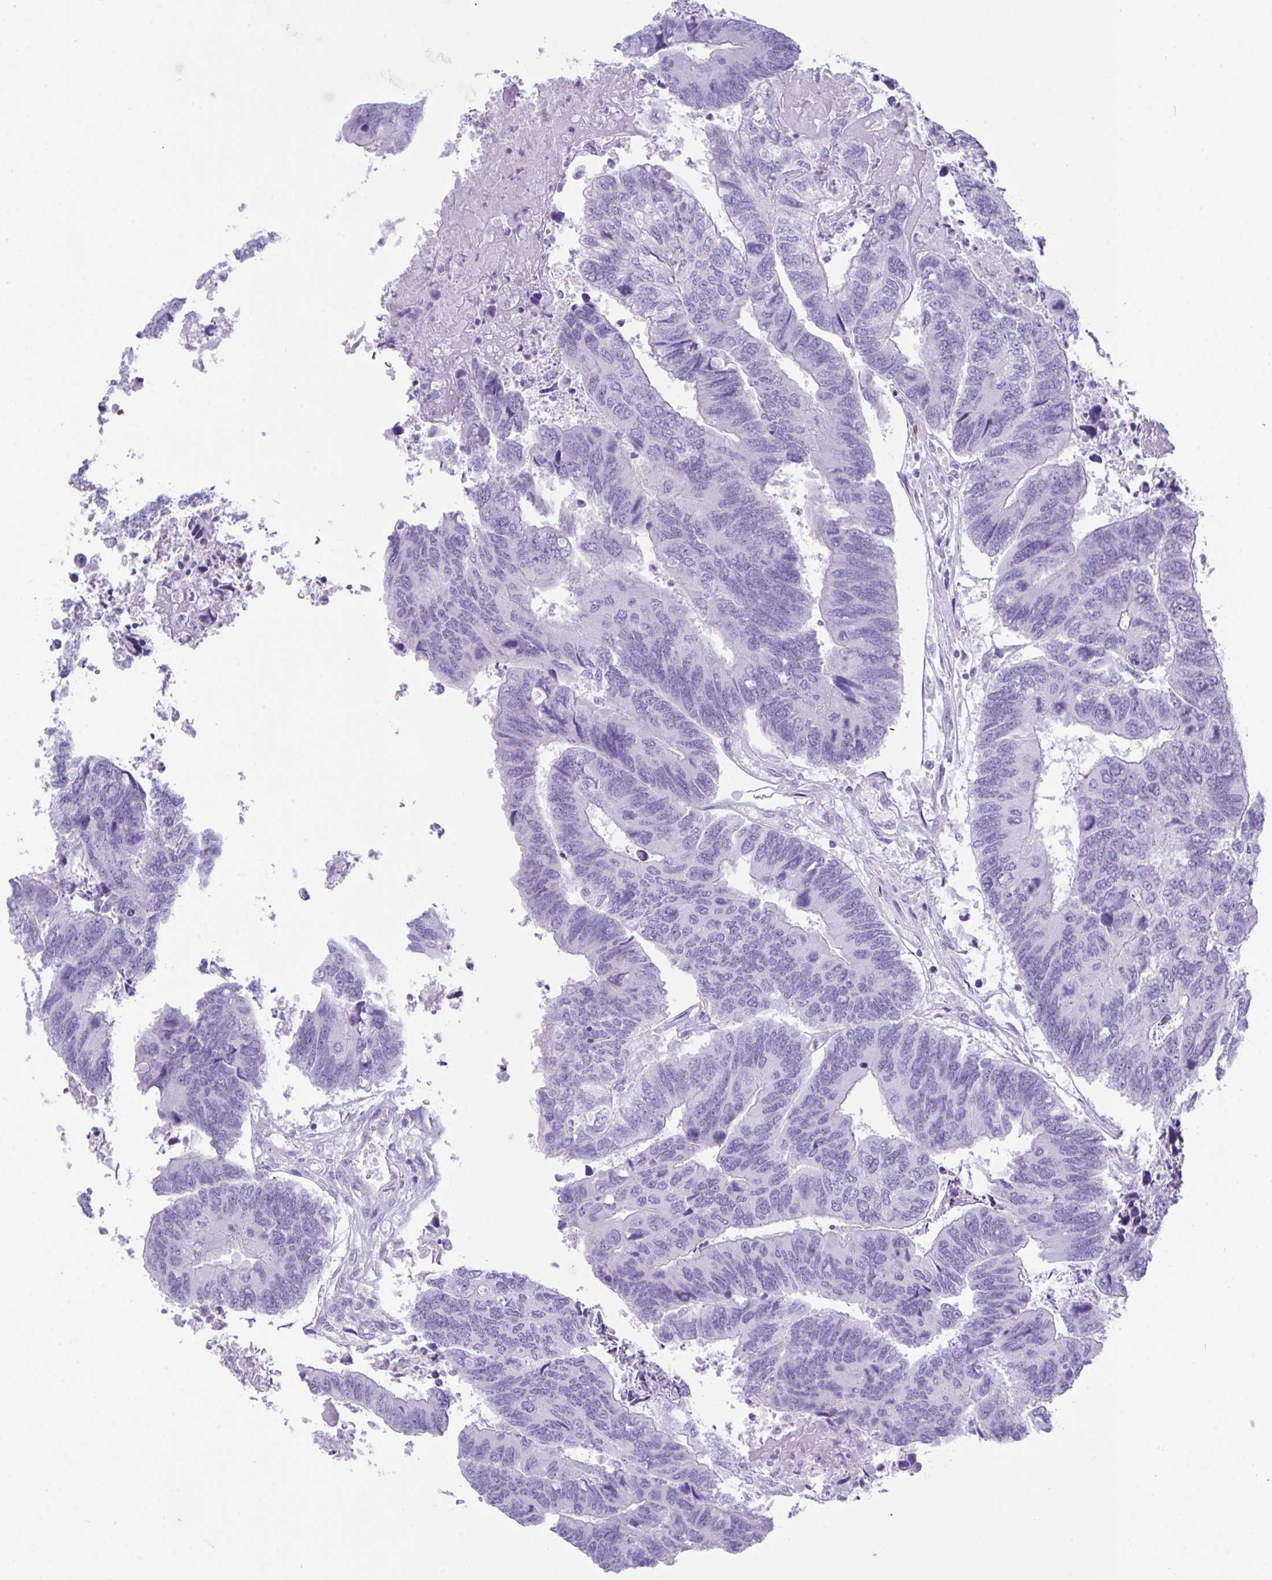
{"staining": {"intensity": "negative", "quantity": "none", "location": "none"}, "tissue": "colorectal cancer", "cell_type": "Tumor cells", "image_type": "cancer", "snomed": [{"axis": "morphology", "description": "Adenocarcinoma, NOS"}, {"axis": "topography", "description": "Colon"}], "caption": "An immunohistochemistry histopathology image of adenocarcinoma (colorectal) is shown. There is no staining in tumor cells of adenocarcinoma (colorectal). (Stains: DAB (3,3'-diaminobenzidine) immunohistochemistry with hematoxylin counter stain, Microscopy: brightfield microscopy at high magnification).", "gene": "NDUFAF8", "patient": {"sex": "female", "age": 67}}